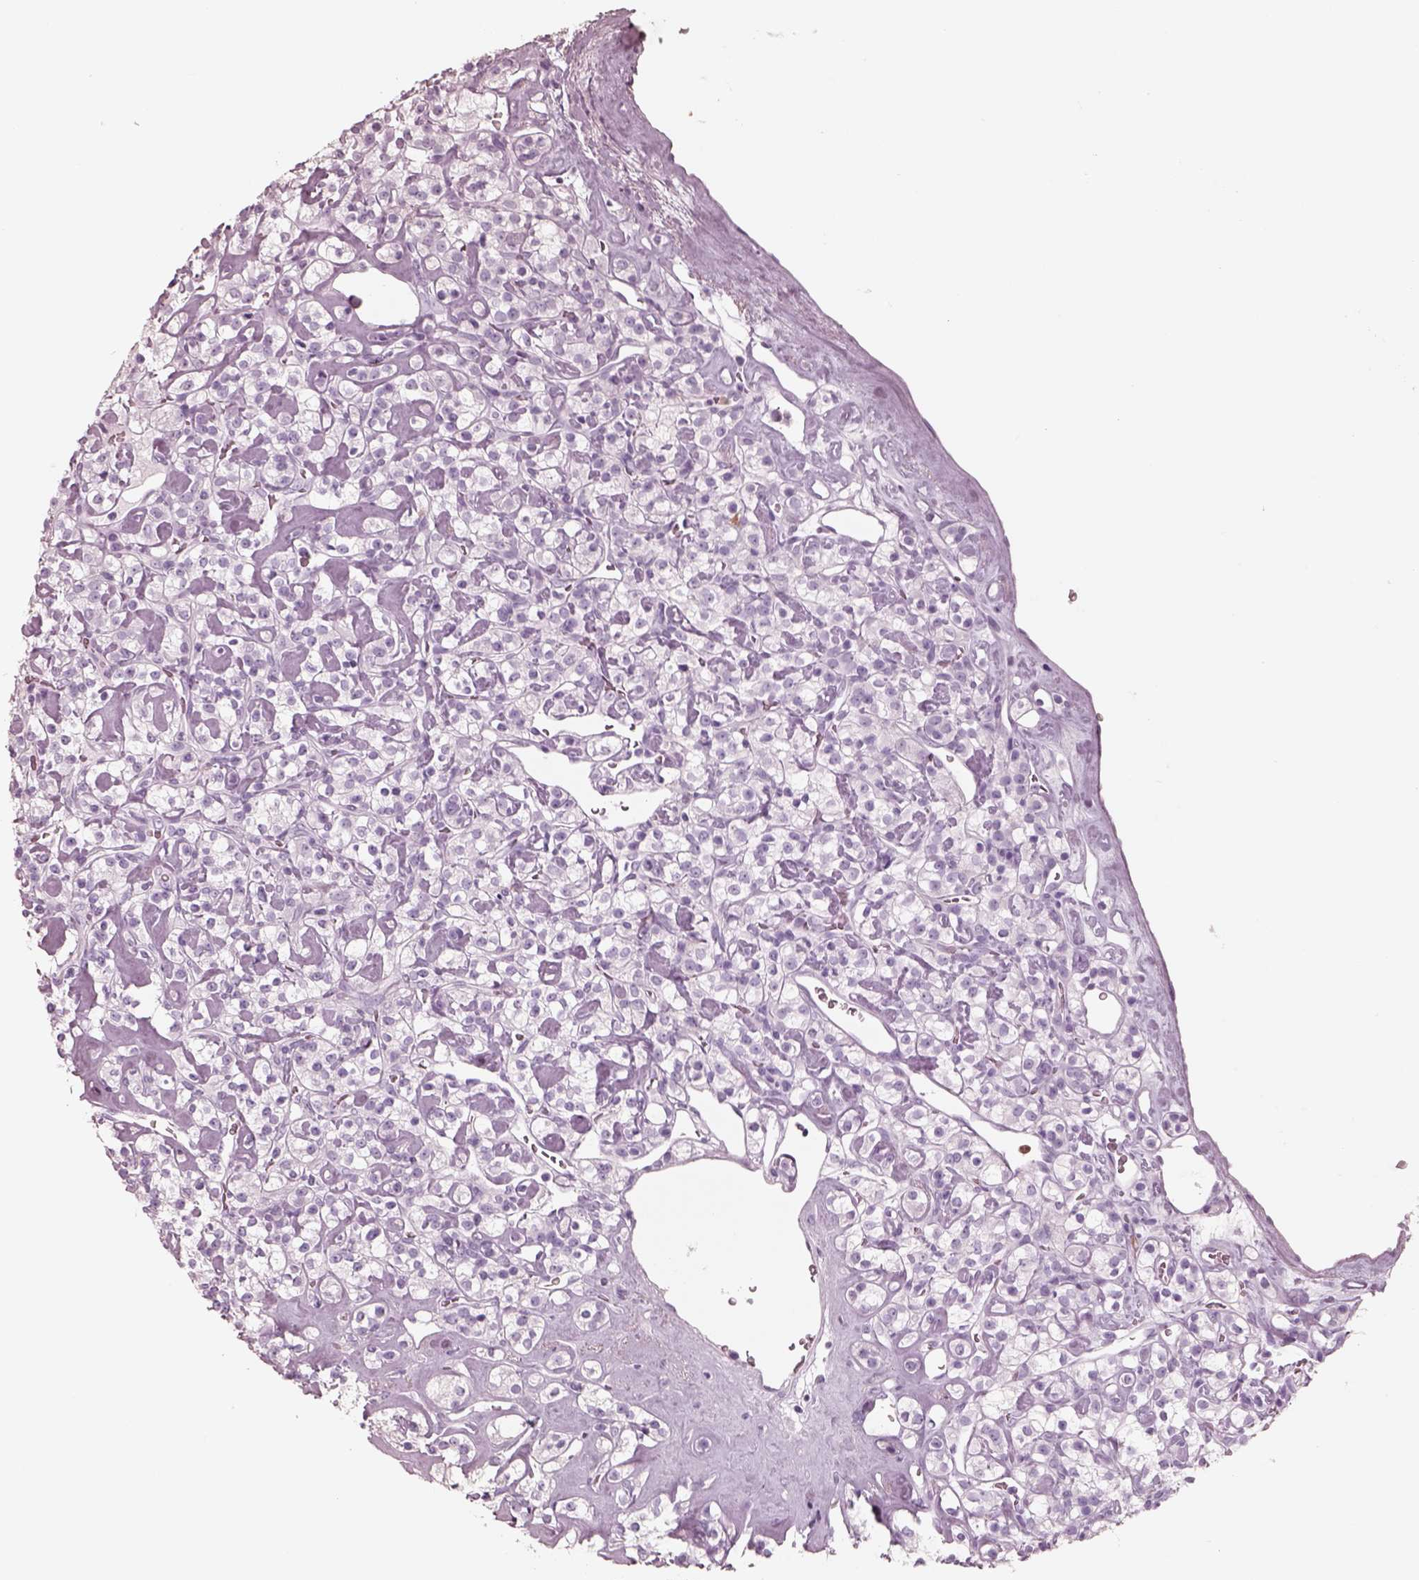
{"staining": {"intensity": "negative", "quantity": "none", "location": "none"}, "tissue": "renal cancer", "cell_type": "Tumor cells", "image_type": "cancer", "snomed": [{"axis": "morphology", "description": "Adenocarcinoma, NOS"}, {"axis": "topography", "description": "Kidney"}], "caption": "The immunohistochemistry (IHC) histopathology image has no significant staining in tumor cells of renal adenocarcinoma tissue.", "gene": "ELANE", "patient": {"sex": "male", "age": 77}}